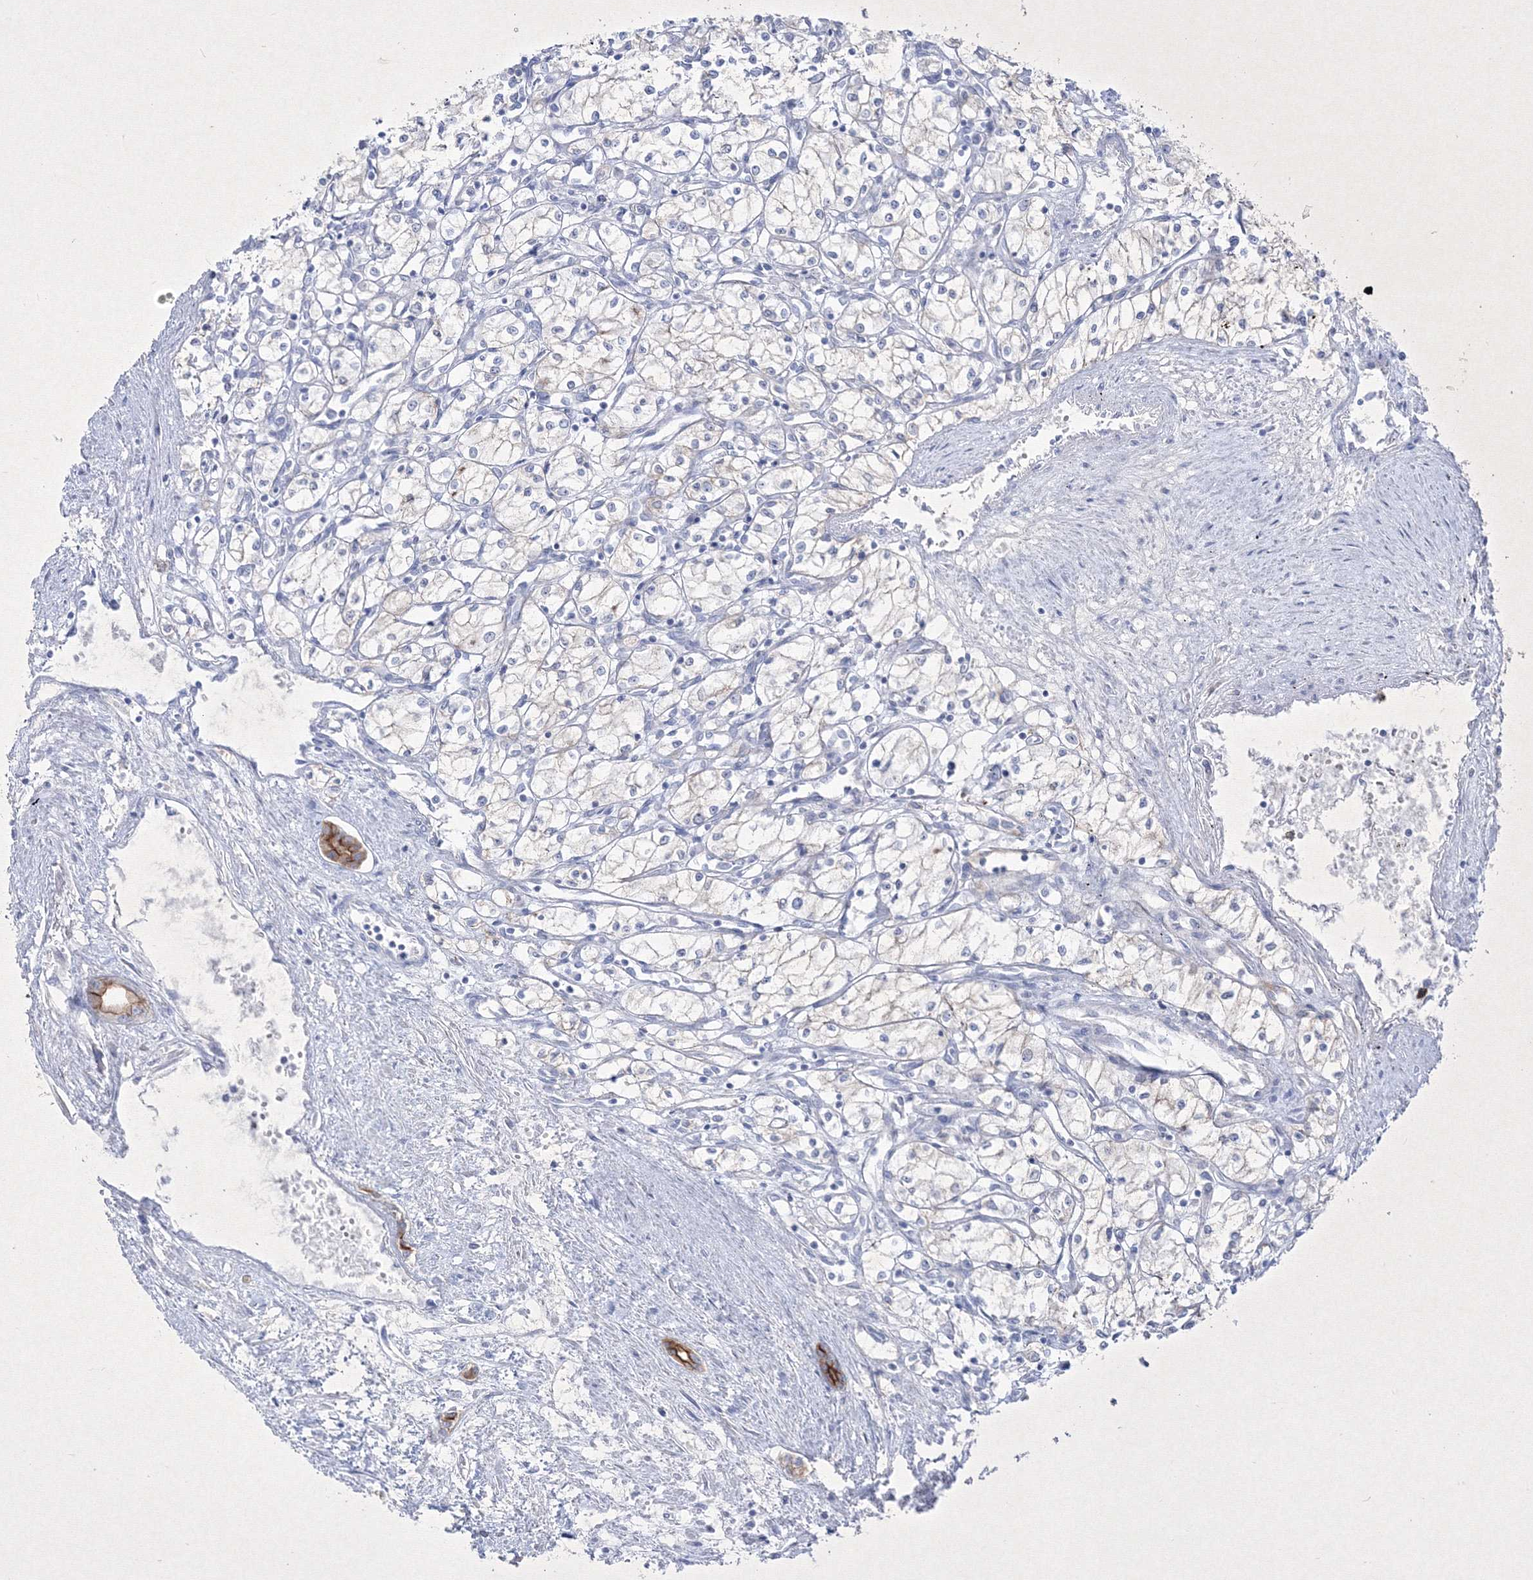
{"staining": {"intensity": "negative", "quantity": "none", "location": "none"}, "tissue": "renal cancer", "cell_type": "Tumor cells", "image_type": "cancer", "snomed": [{"axis": "morphology", "description": "Adenocarcinoma, NOS"}, {"axis": "topography", "description": "Kidney"}], "caption": "Immunohistochemical staining of human renal cancer (adenocarcinoma) reveals no significant expression in tumor cells.", "gene": "TMEM139", "patient": {"sex": "male", "age": 59}}